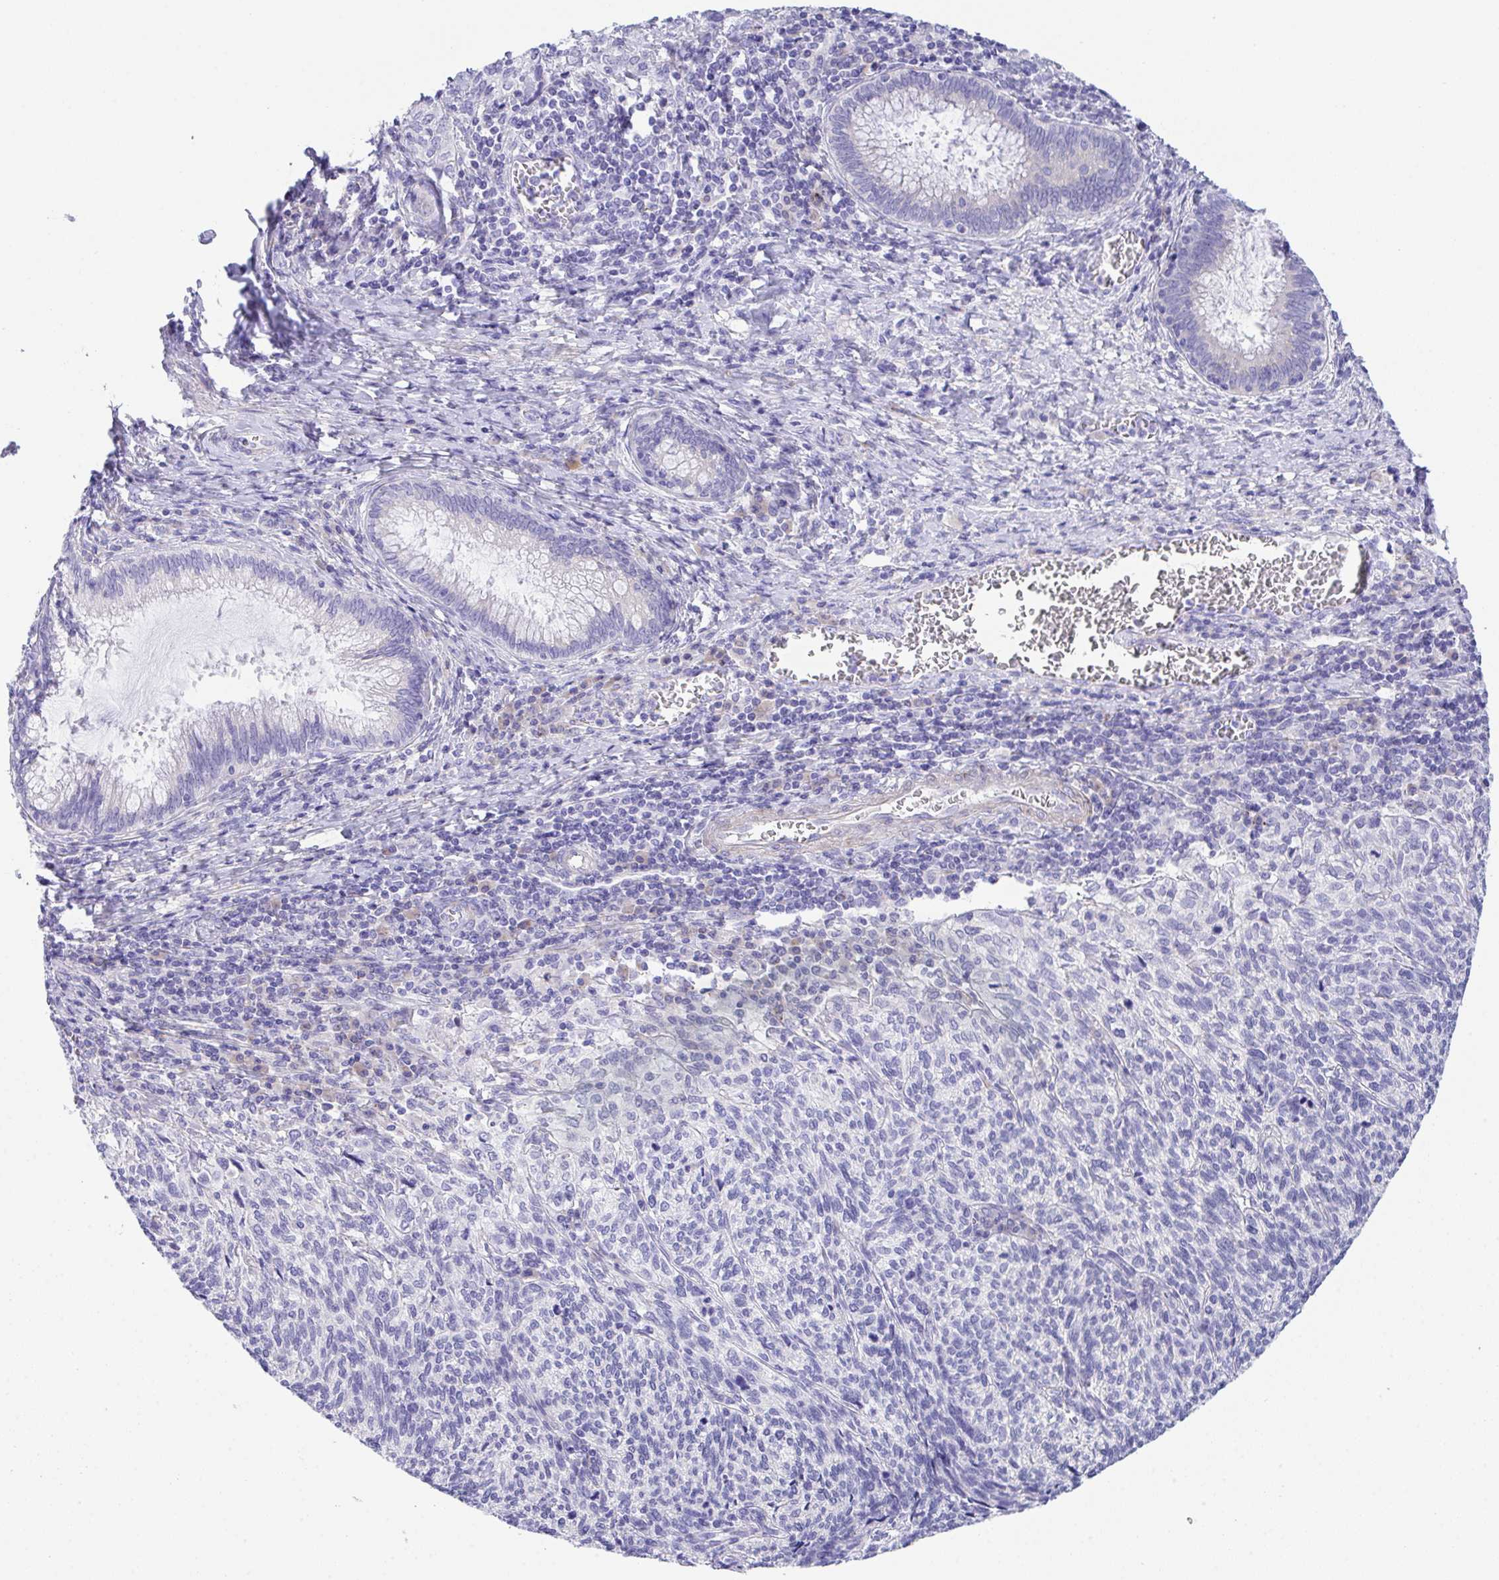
{"staining": {"intensity": "negative", "quantity": "none", "location": "none"}, "tissue": "cervical cancer", "cell_type": "Tumor cells", "image_type": "cancer", "snomed": [{"axis": "morphology", "description": "Squamous cell carcinoma, NOS"}, {"axis": "topography", "description": "Cervix"}], "caption": "The image exhibits no significant staining in tumor cells of cervical cancer (squamous cell carcinoma).", "gene": "TMEM106B", "patient": {"sex": "female", "age": 45}}